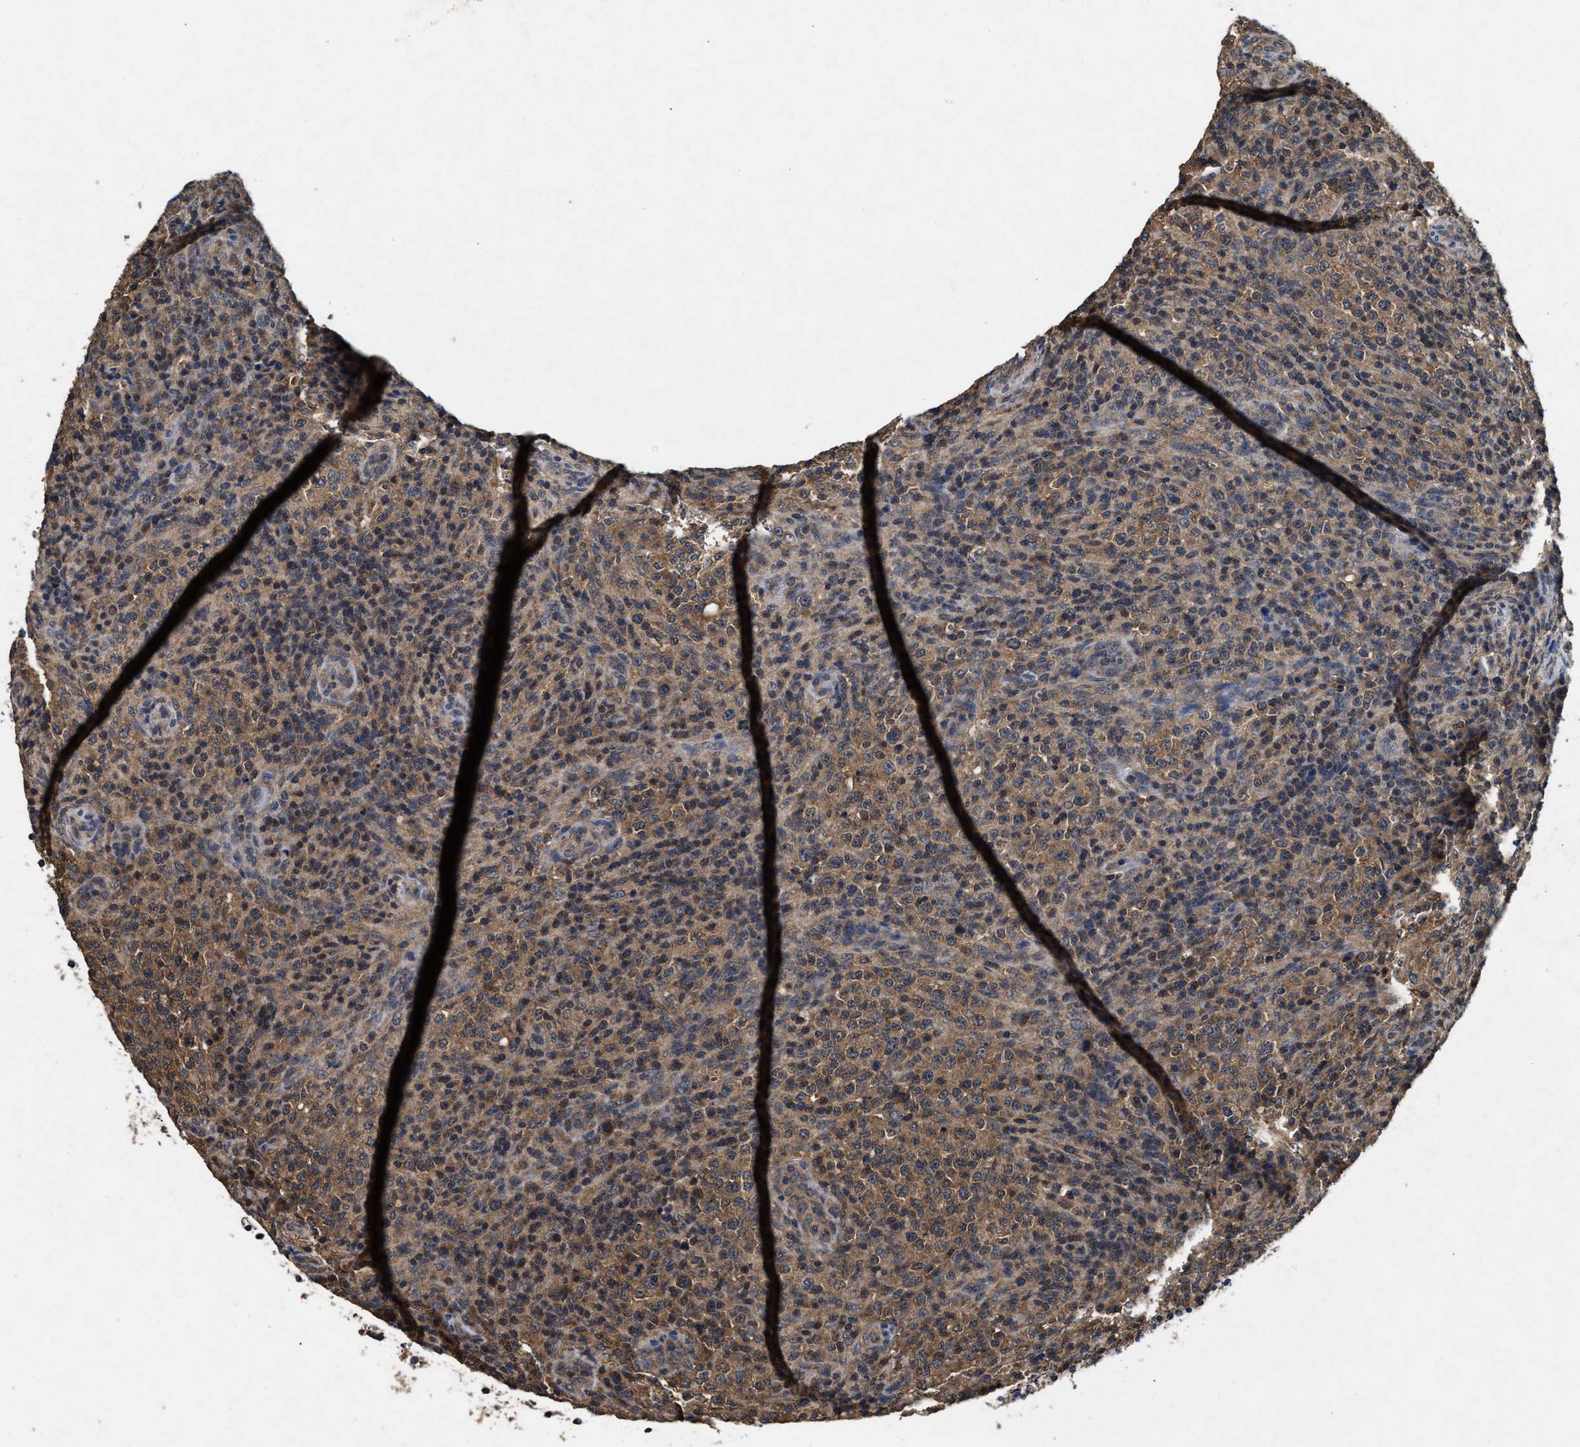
{"staining": {"intensity": "moderate", "quantity": ">75%", "location": "cytoplasmic/membranous"}, "tissue": "lymphoma", "cell_type": "Tumor cells", "image_type": "cancer", "snomed": [{"axis": "morphology", "description": "Malignant lymphoma, non-Hodgkin's type, High grade"}, {"axis": "topography", "description": "Lymph node"}], "caption": "Immunohistochemistry (IHC) micrograph of lymphoma stained for a protein (brown), which demonstrates medium levels of moderate cytoplasmic/membranous positivity in about >75% of tumor cells.", "gene": "PDAP1", "patient": {"sex": "female", "age": 76}}